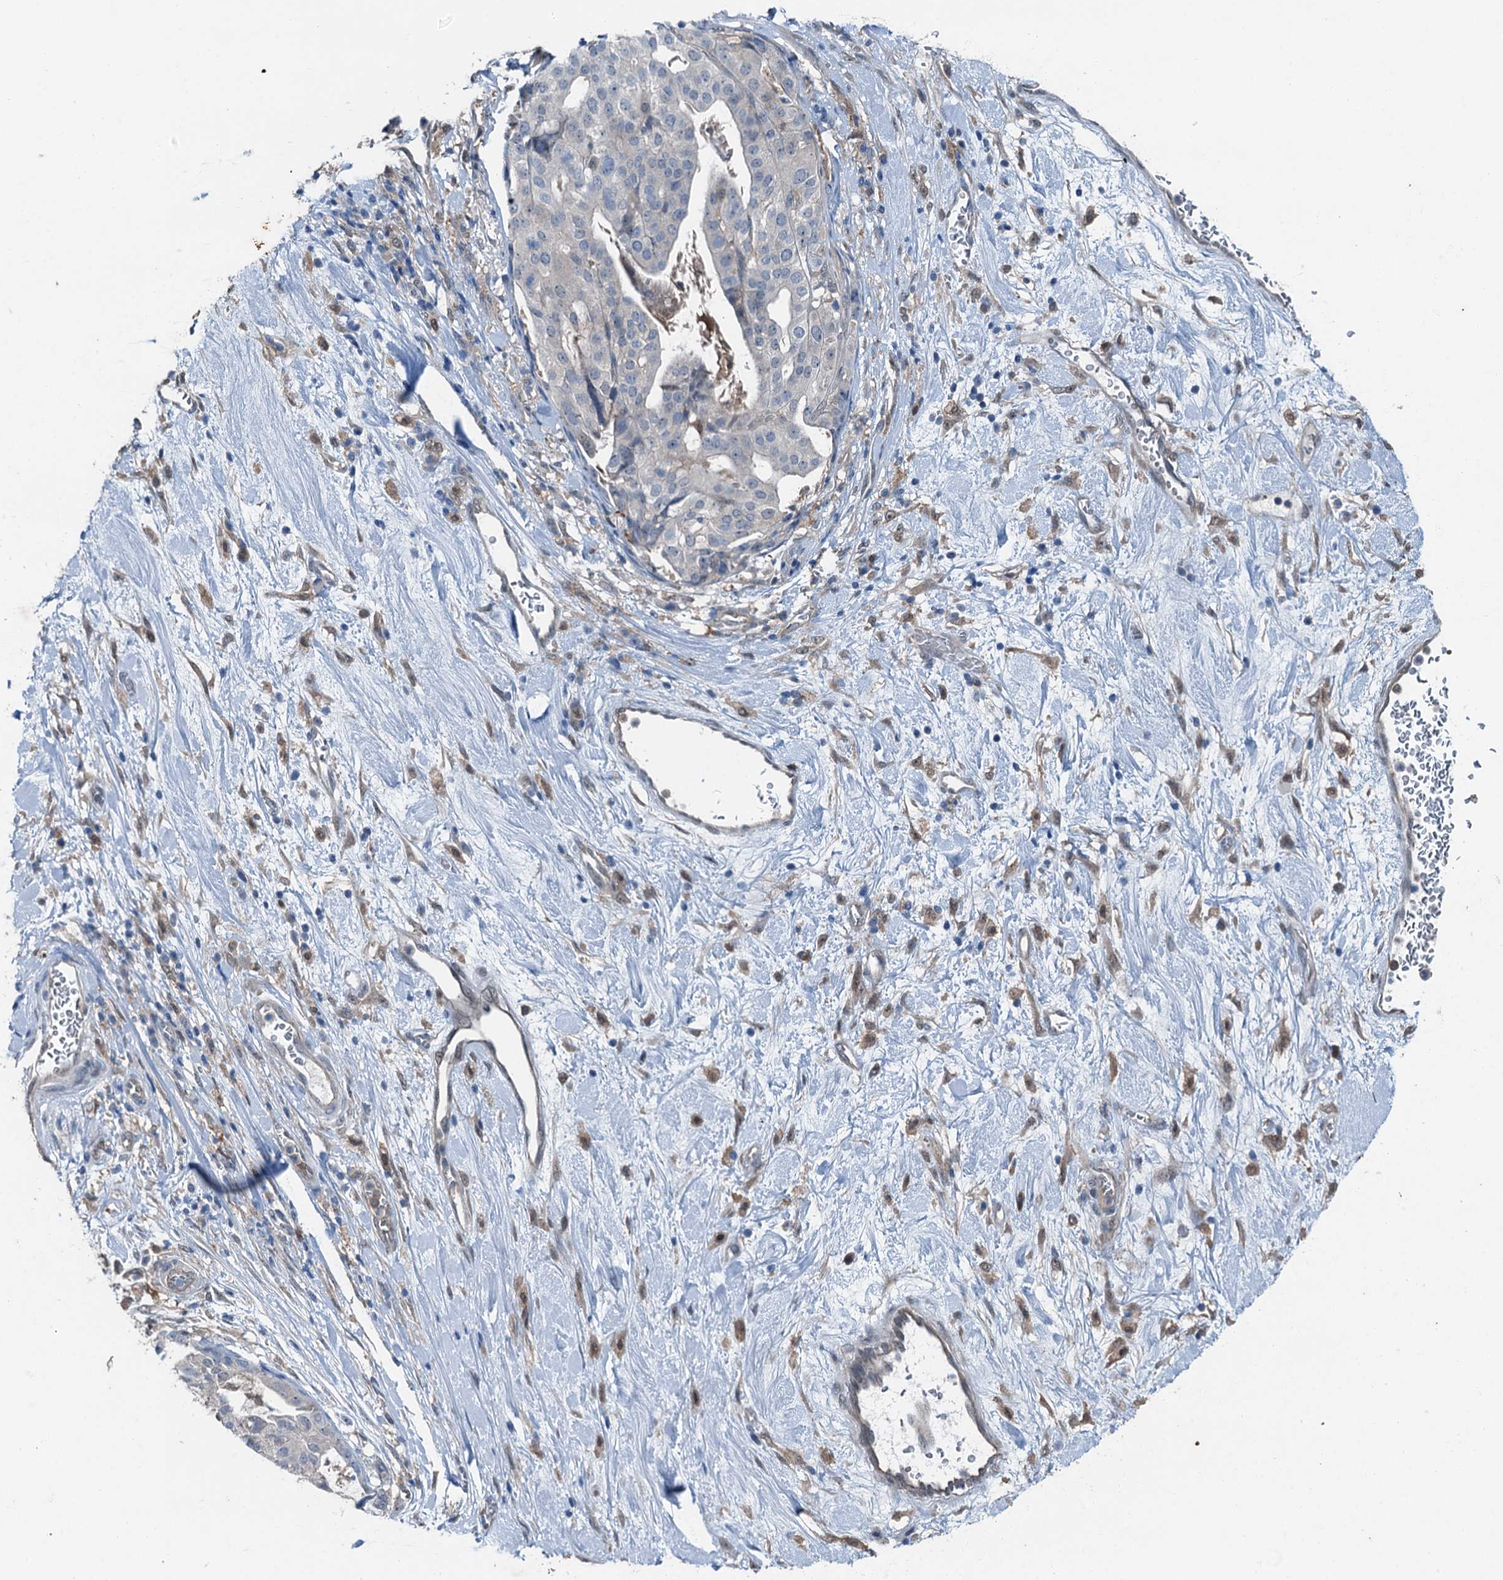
{"staining": {"intensity": "negative", "quantity": "none", "location": "none"}, "tissue": "stomach cancer", "cell_type": "Tumor cells", "image_type": "cancer", "snomed": [{"axis": "morphology", "description": "Adenocarcinoma, NOS"}, {"axis": "topography", "description": "Stomach"}], "caption": "Tumor cells are negative for protein expression in human stomach adenocarcinoma. (DAB IHC with hematoxylin counter stain).", "gene": "RNH1", "patient": {"sex": "male", "age": 48}}